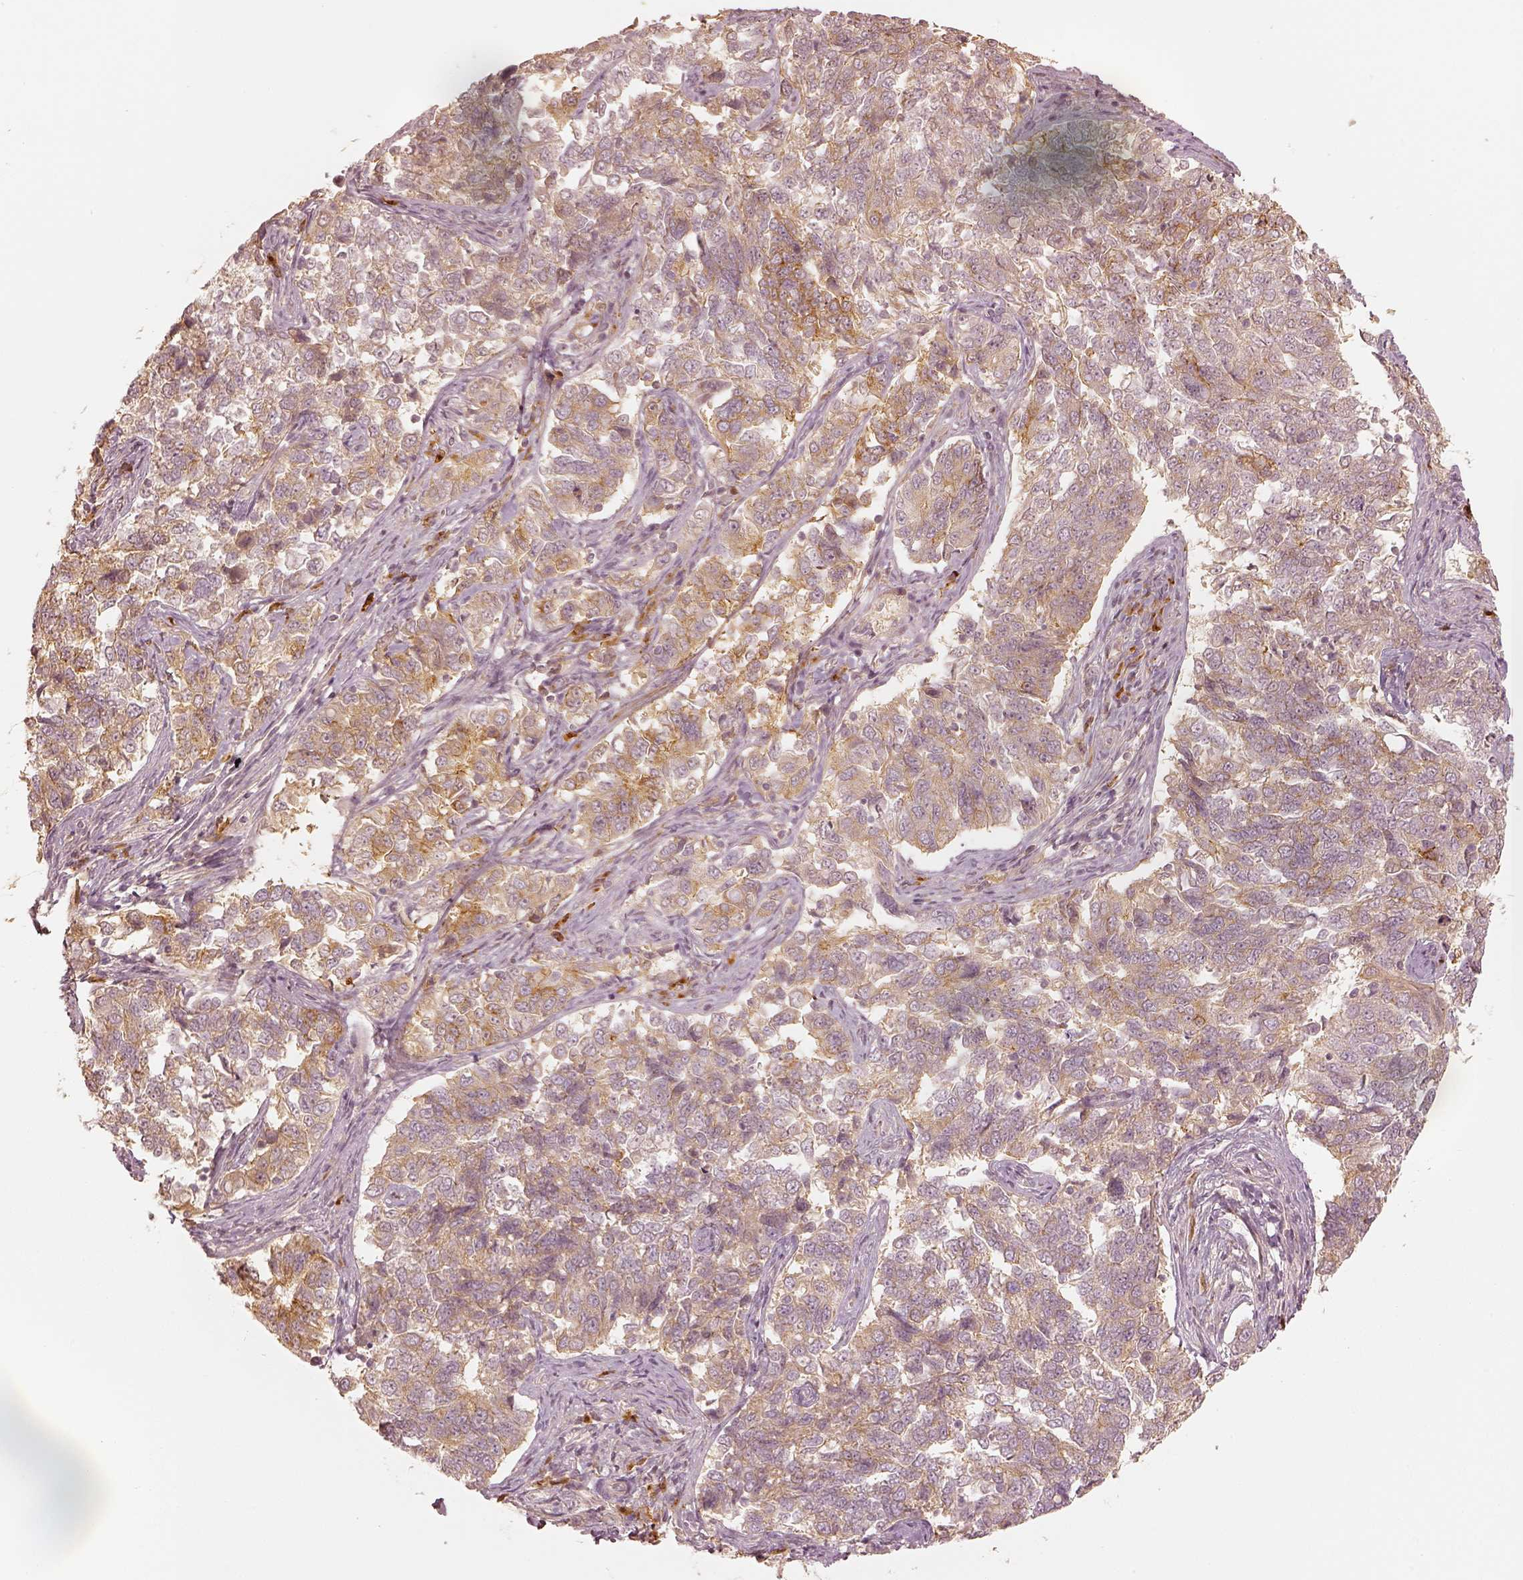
{"staining": {"intensity": "moderate", "quantity": "25%-75%", "location": "cytoplasmic/membranous"}, "tissue": "endometrial cancer", "cell_type": "Tumor cells", "image_type": "cancer", "snomed": [{"axis": "morphology", "description": "Adenocarcinoma, NOS"}, {"axis": "topography", "description": "Endometrium"}], "caption": "IHC photomicrograph of endometrial cancer (adenocarcinoma) stained for a protein (brown), which displays medium levels of moderate cytoplasmic/membranous positivity in about 25%-75% of tumor cells.", "gene": "GORASP2", "patient": {"sex": "female", "age": 43}}